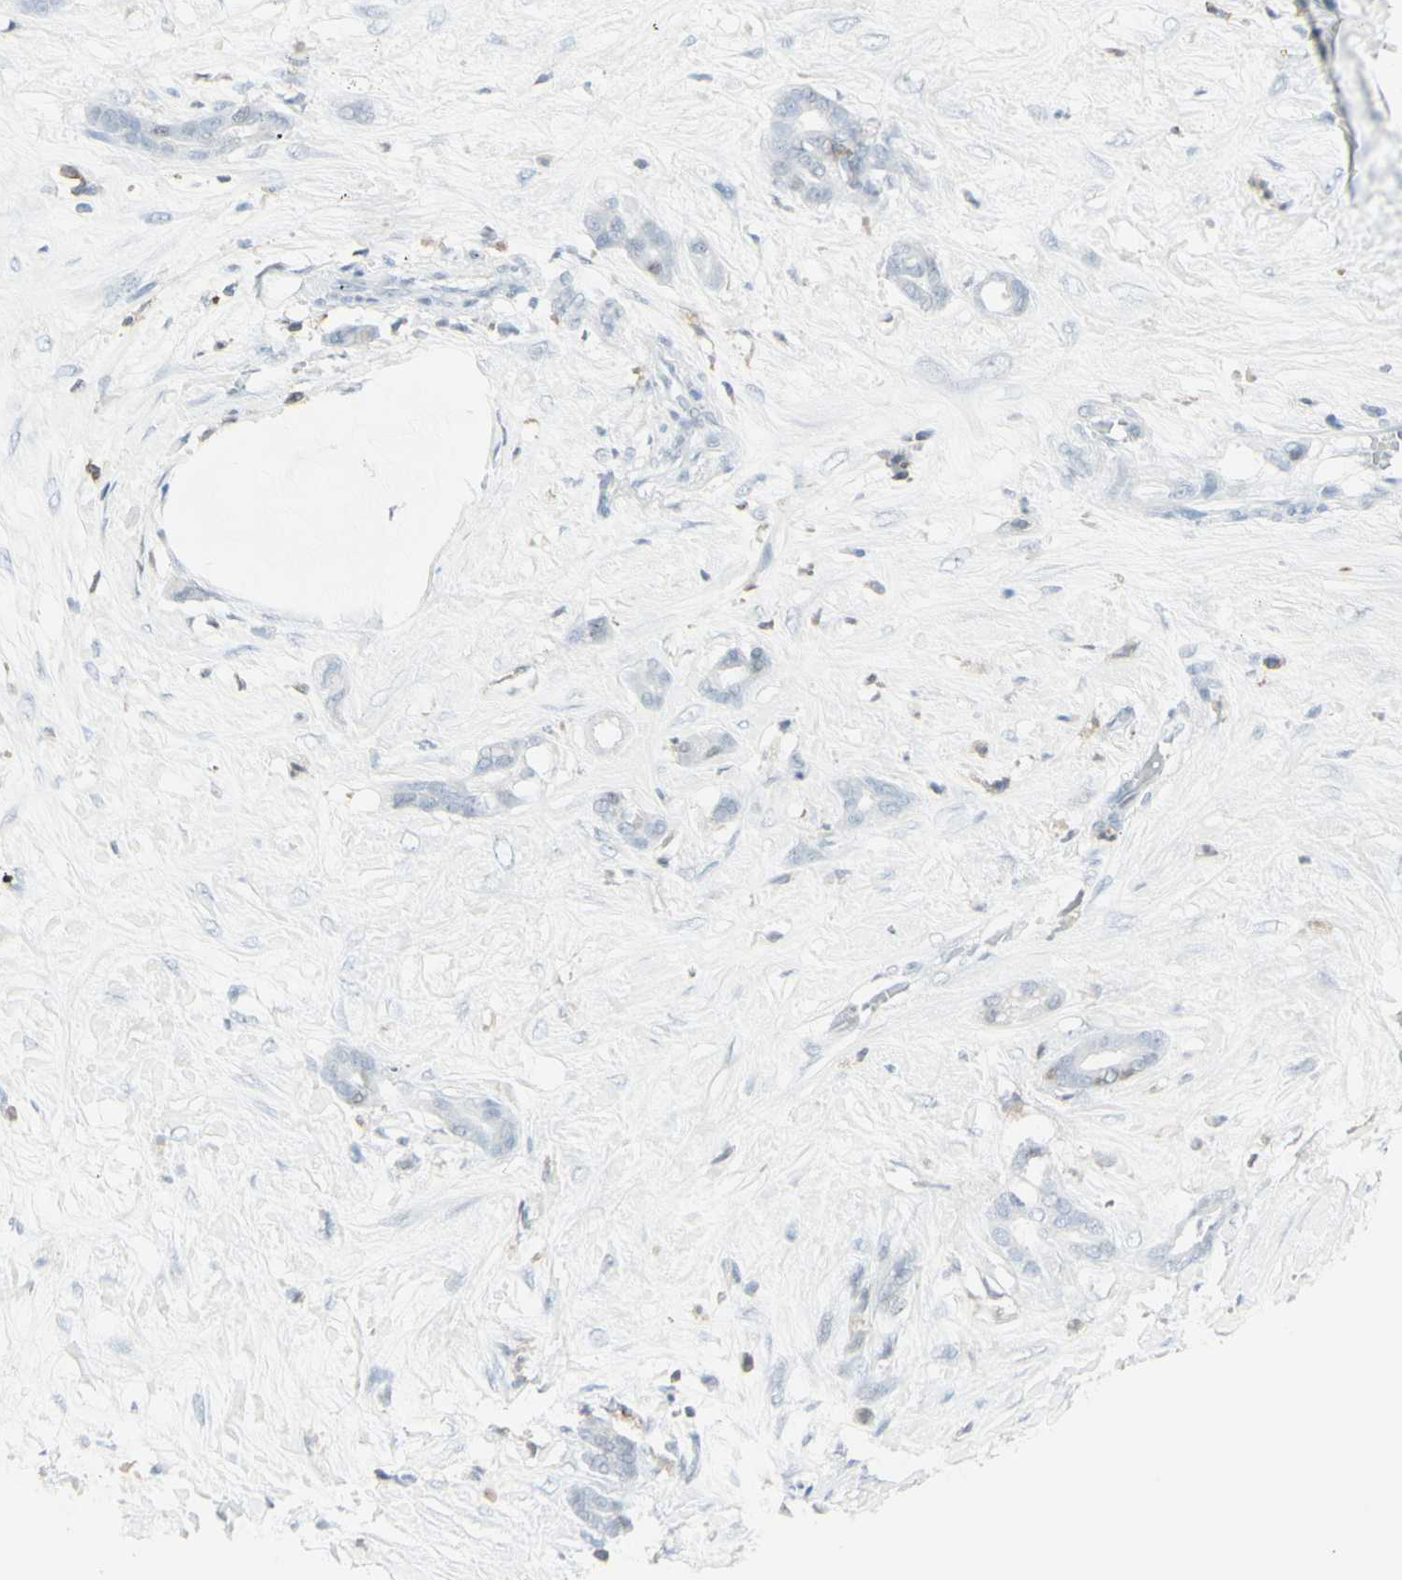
{"staining": {"intensity": "negative", "quantity": "none", "location": "none"}, "tissue": "pancreatic cancer", "cell_type": "Tumor cells", "image_type": "cancer", "snomed": [{"axis": "morphology", "description": "Adenocarcinoma, NOS"}, {"axis": "topography", "description": "Pancreas"}], "caption": "High magnification brightfield microscopy of adenocarcinoma (pancreatic) stained with DAB (3,3'-diaminobenzidine) (brown) and counterstained with hematoxylin (blue): tumor cells show no significant expression.", "gene": "NRG1", "patient": {"sex": "male", "age": 41}}